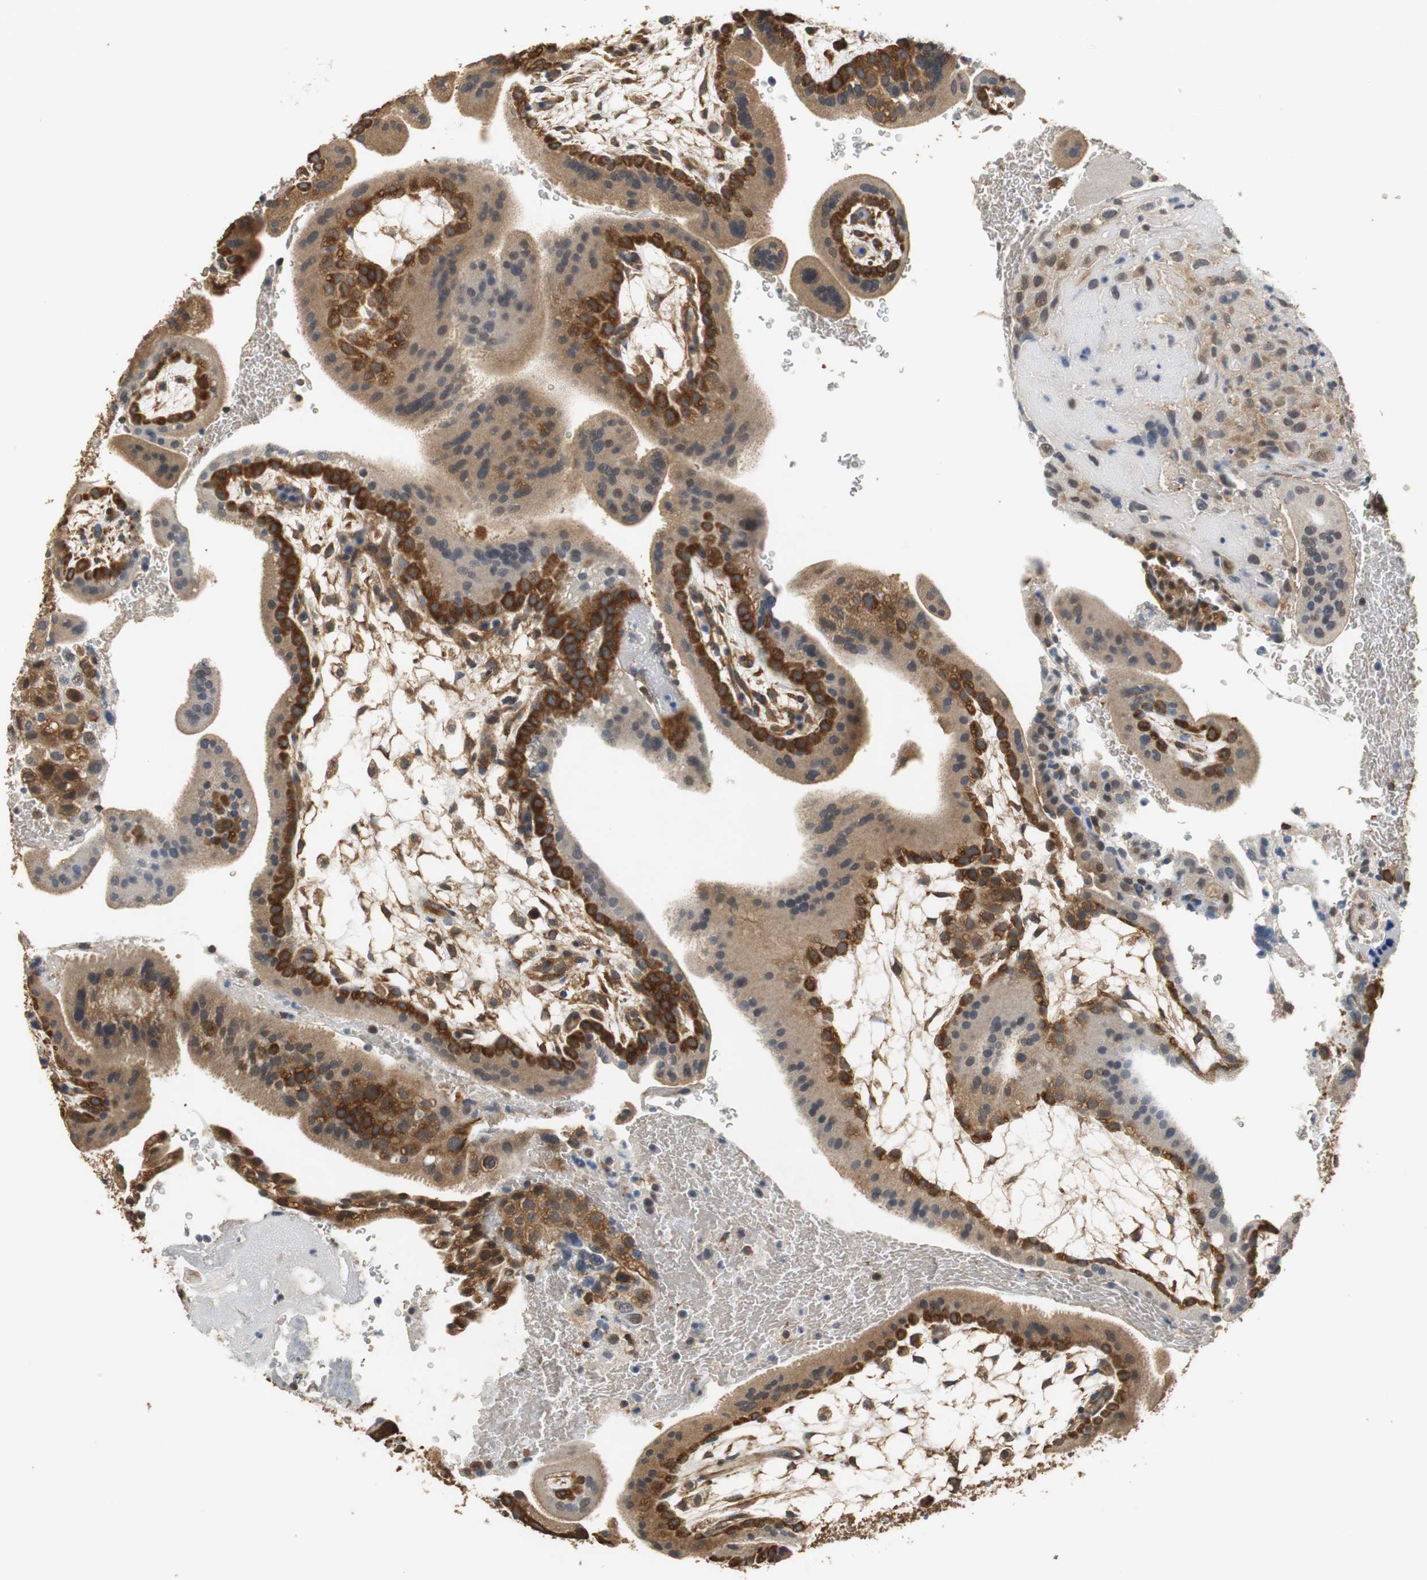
{"staining": {"intensity": "moderate", "quantity": ">75%", "location": "cytoplasmic/membranous,nuclear"}, "tissue": "placenta", "cell_type": "Decidual cells", "image_type": "normal", "snomed": [{"axis": "morphology", "description": "Normal tissue, NOS"}, {"axis": "topography", "description": "Placenta"}], "caption": "This micrograph displays normal placenta stained with immunohistochemistry (IHC) to label a protein in brown. The cytoplasmic/membranous,nuclear of decidual cells show moderate positivity for the protein. Nuclei are counter-stained blue.", "gene": "UBQLN2", "patient": {"sex": "female", "age": 19}}